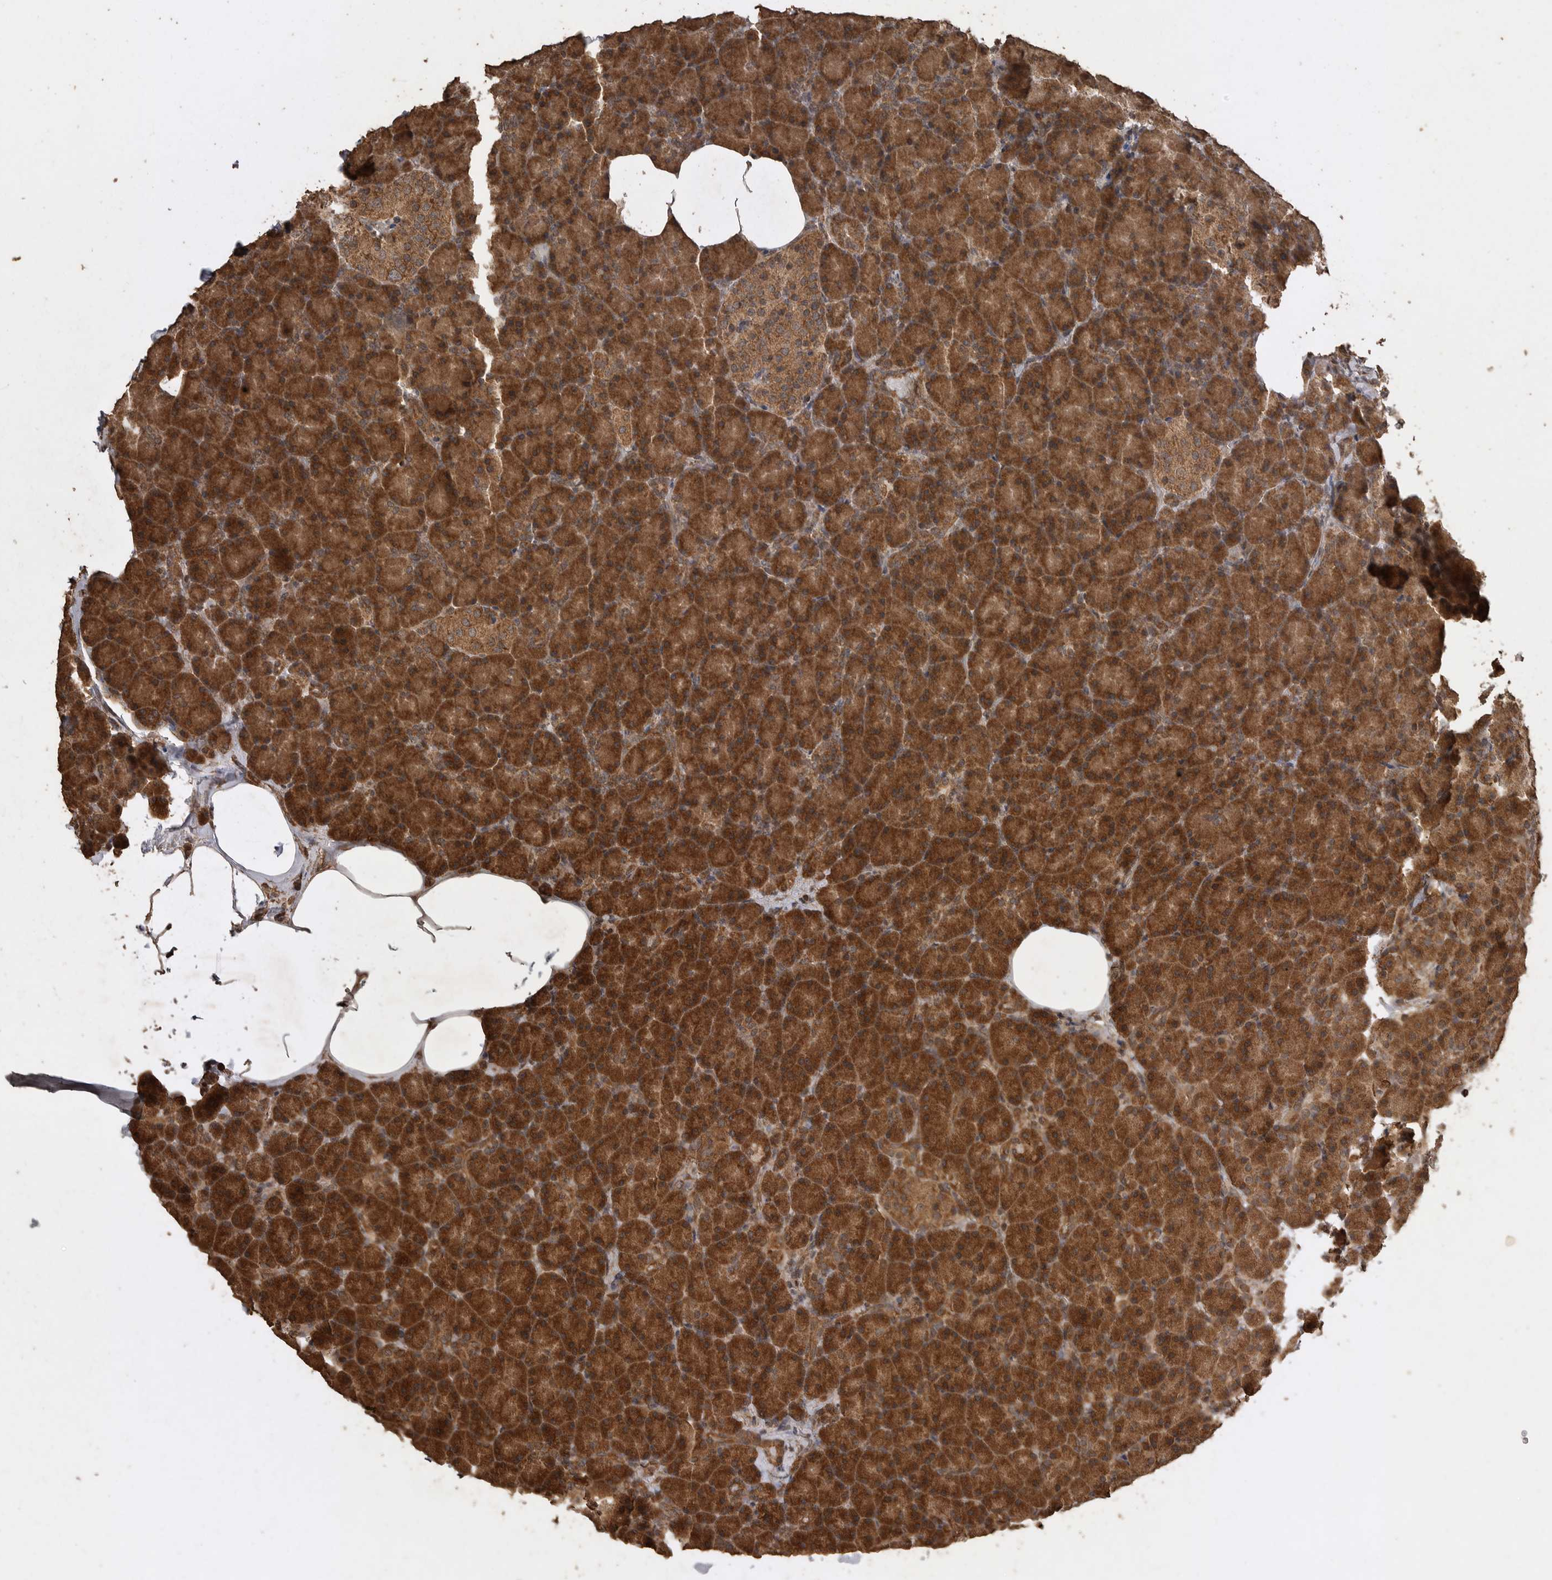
{"staining": {"intensity": "strong", "quantity": ">75%", "location": "cytoplasmic/membranous"}, "tissue": "pancreas", "cell_type": "Exocrine glandular cells", "image_type": "normal", "snomed": [{"axis": "morphology", "description": "Normal tissue, NOS"}, {"axis": "topography", "description": "Pancreas"}], "caption": "Immunohistochemical staining of benign human pancreas reveals strong cytoplasmic/membranous protein expression in about >75% of exocrine glandular cells. (Brightfield microscopy of DAB IHC at high magnification).", "gene": "PINK1", "patient": {"sex": "female", "age": 43}}